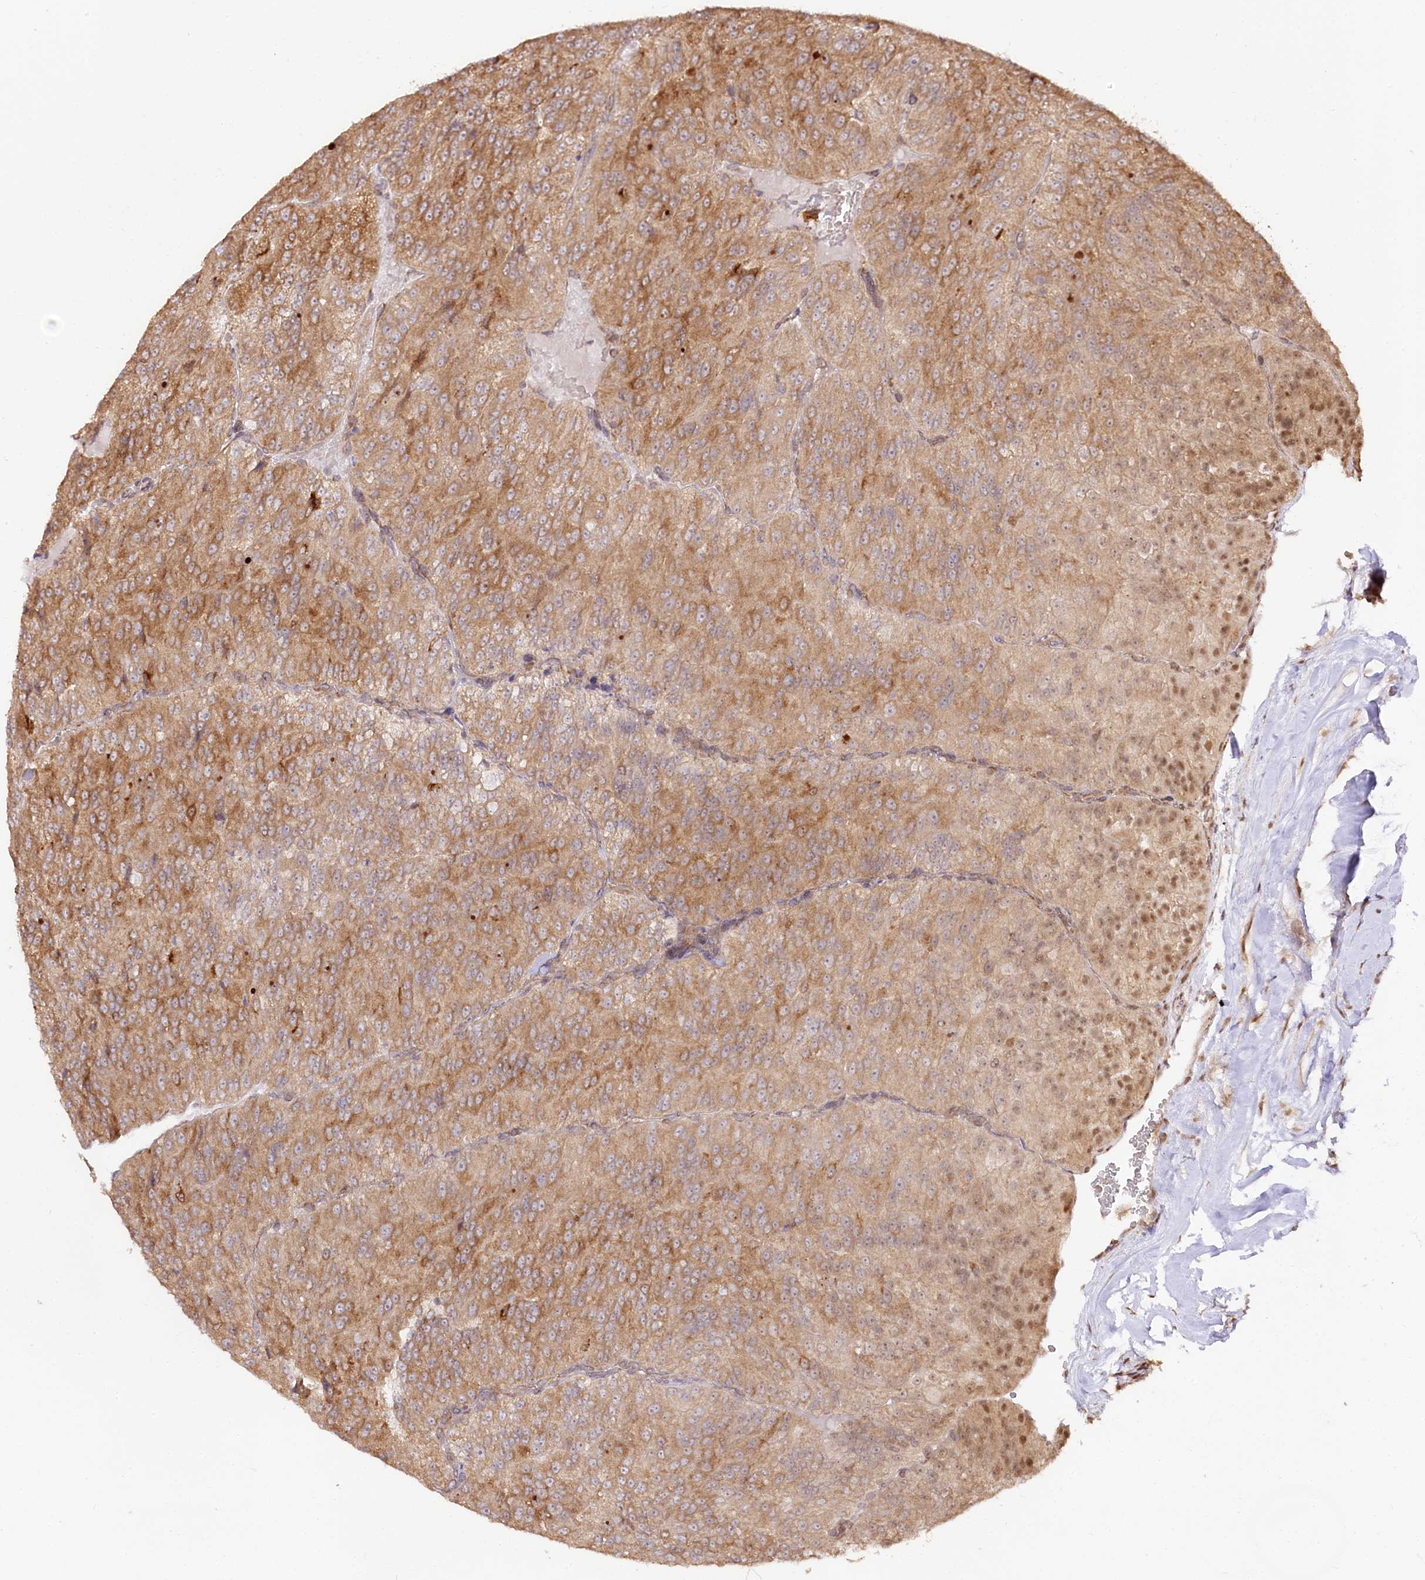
{"staining": {"intensity": "moderate", "quantity": ">75%", "location": "cytoplasmic/membranous,nuclear"}, "tissue": "renal cancer", "cell_type": "Tumor cells", "image_type": "cancer", "snomed": [{"axis": "morphology", "description": "Adenocarcinoma, NOS"}, {"axis": "topography", "description": "Kidney"}], "caption": "Renal cancer was stained to show a protein in brown. There is medium levels of moderate cytoplasmic/membranous and nuclear staining in approximately >75% of tumor cells. The staining was performed using DAB to visualize the protein expression in brown, while the nuclei were stained in blue with hematoxylin (Magnification: 20x).", "gene": "ENSG00000144785", "patient": {"sex": "female", "age": 63}}